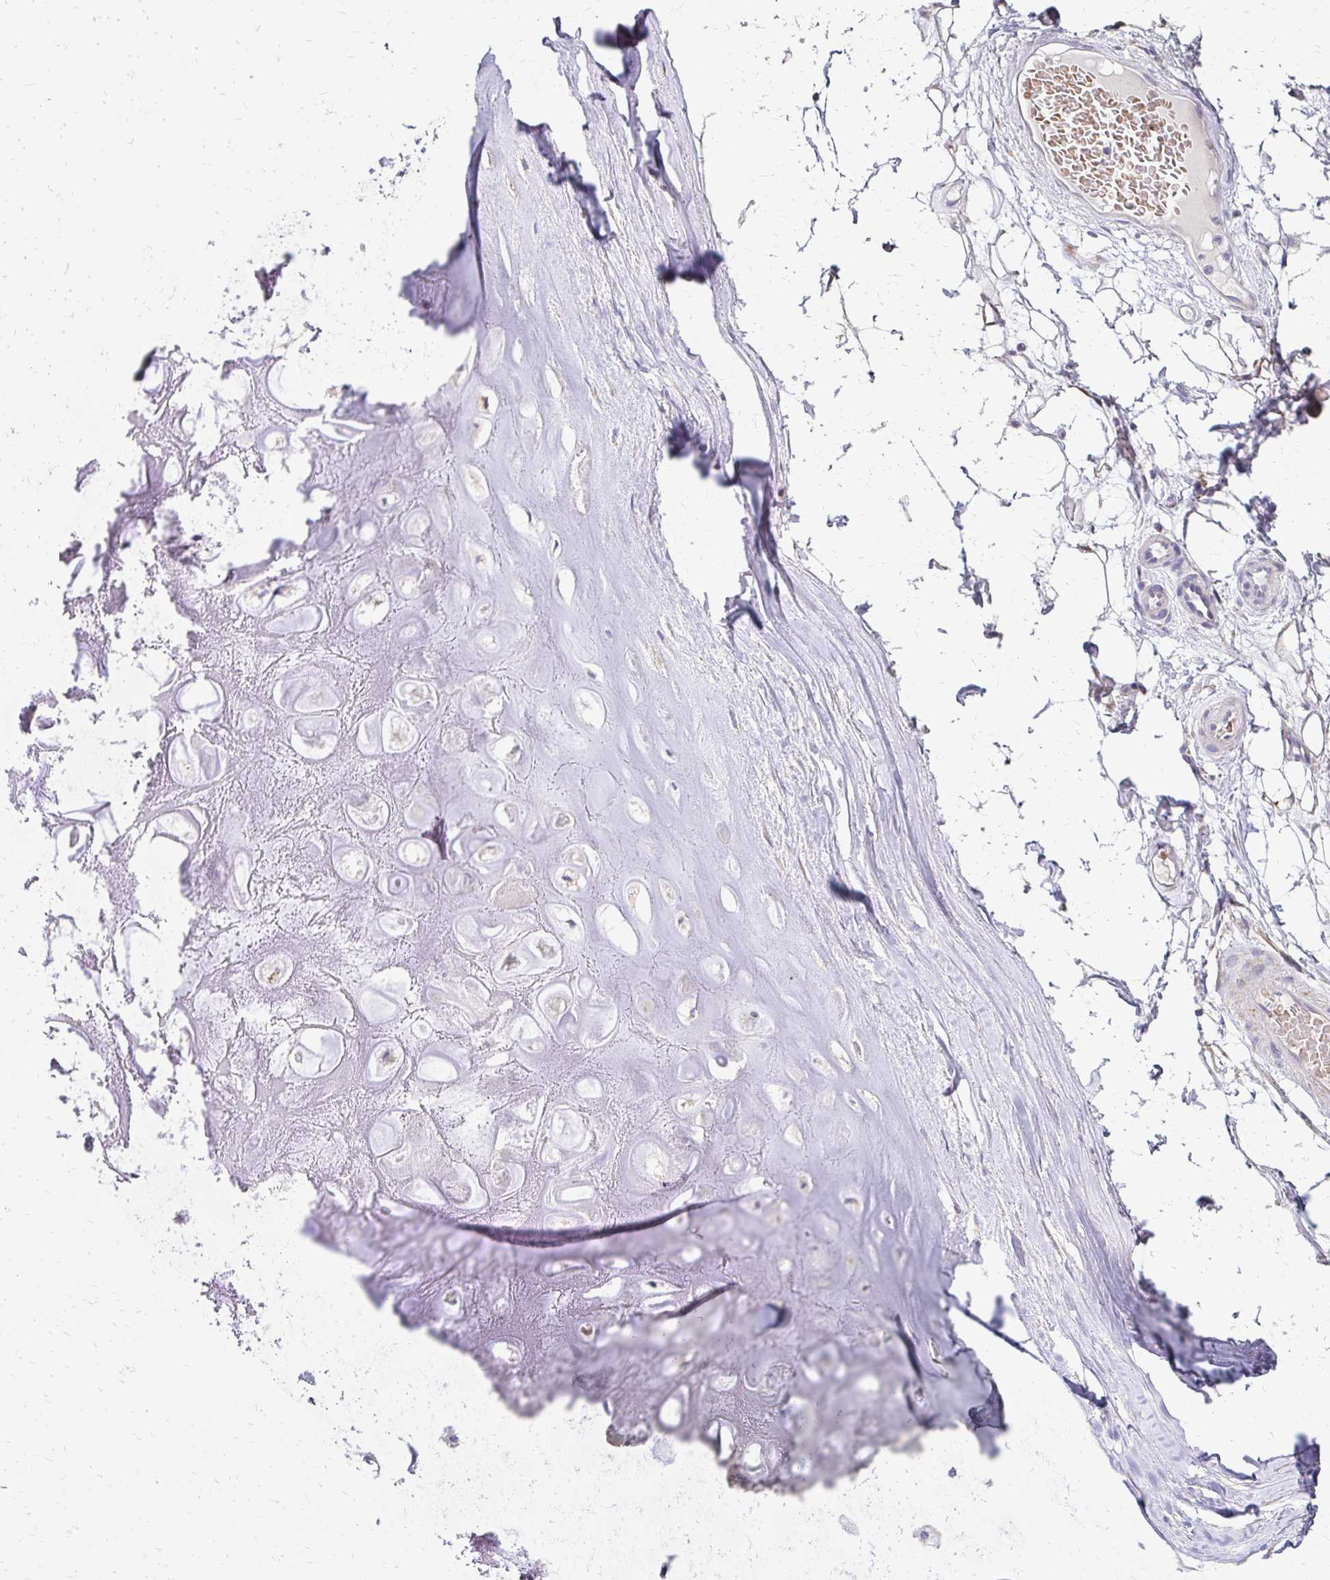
{"staining": {"intensity": "negative", "quantity": "none", "location": "none"}, "tissue": "adipose tissue", "cell_type": "Adipocytes", "image_type": "normal", "snomed": [{"axis": "morphology", "description": "Normal tissue, NOS"}, {"axis": "topography", "description": "Lymph node"}, {"axis": "topography", "description": "Cartilage tissue"}, {"axis": "topography", "description": "Nasopharynx"}], "caption": "A high-resolution image shows immunohistochemistry (IHC) staining of benign adipose tissue, which displays no significant expression in adipocytes.", "gene": "IDUA", "patient": {"sex": "male", "age": 63}}